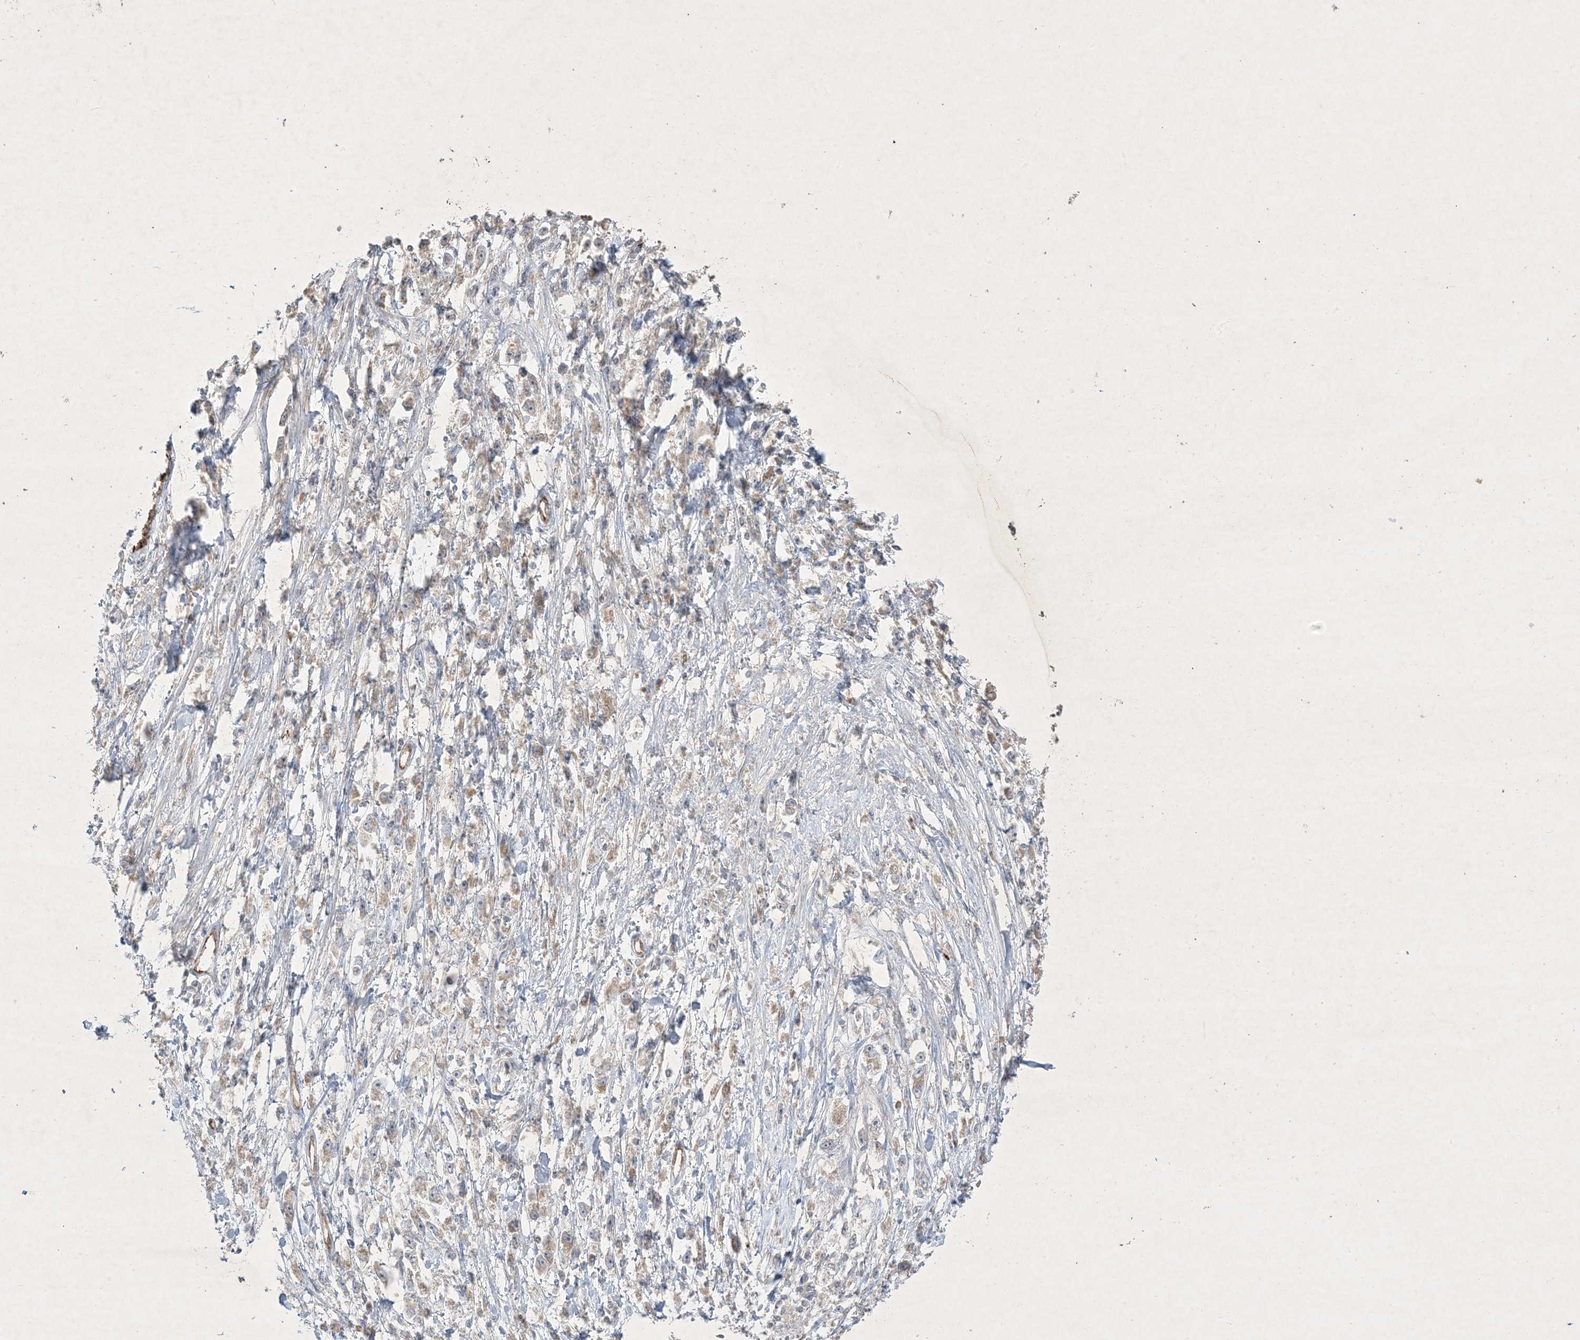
{"staining": {"intensity": "weak", "quantity": "<25%", "location": "cytoplasmic/membranous"}, "tissue": "stomach cancer", "cell_type": "Tumor cells", "image_type": "cancer", "snomed": [{"axis": "morphology", "description": "Adenocarcinoma, NOS"}, {"axis": "topography", "description": "Stomach"}], "caption": "A photomicrograph of stomach cancer stained for a protein shows no brown staining in tumor cells.", "gene": "PRSS36", "patient": {"sex": "female", "age": 59}}